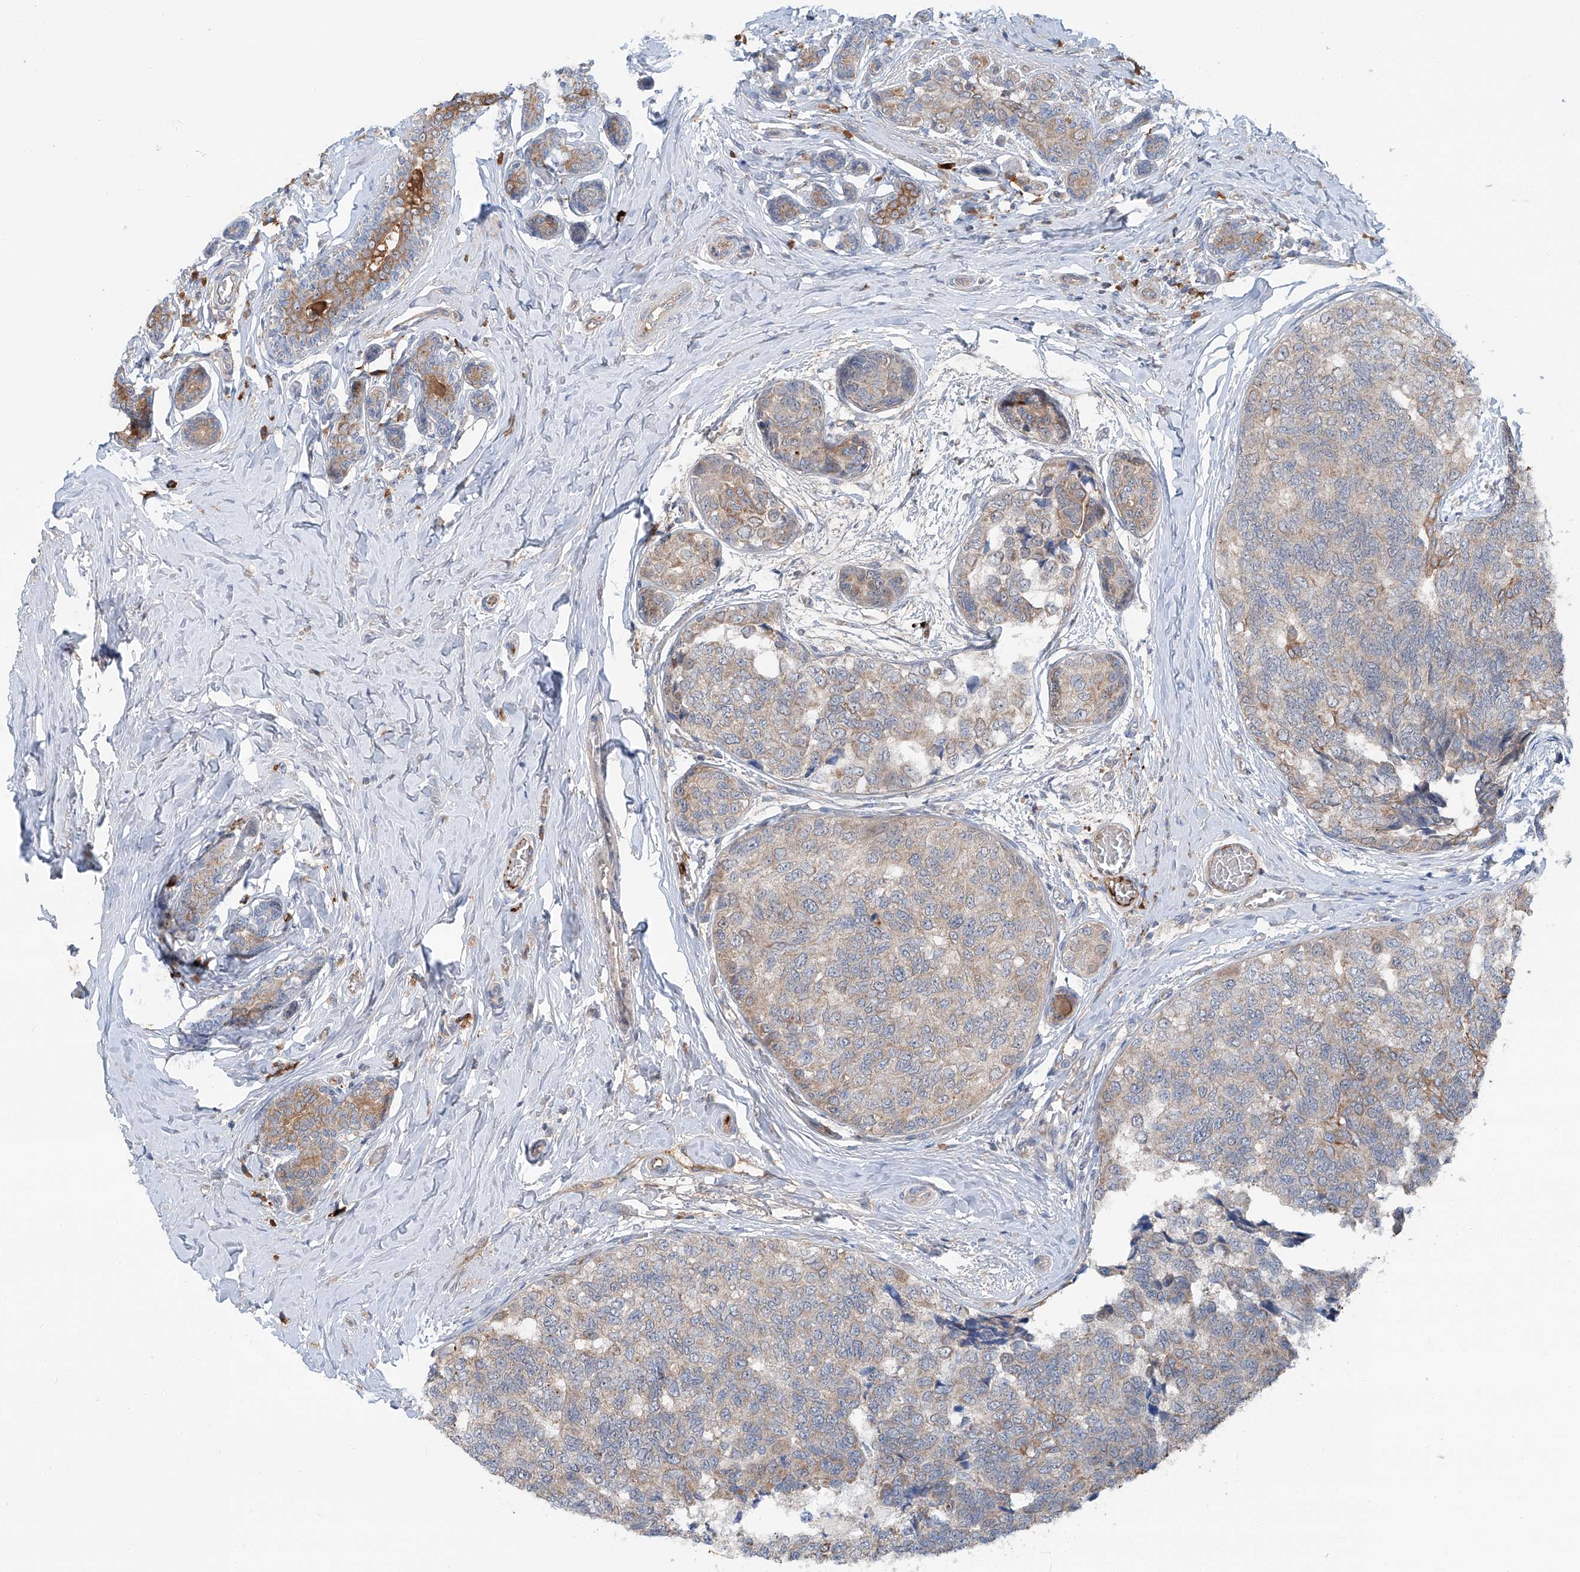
{"staining": {"intensity": "weak", "quantity": ">75%", "location": "cytoplasmic/membranous"}, "tissue": "breast cancer", "cell_type": "Tumor cells", "image_type": "cancer", "snomed": [{"axis": "morphology", "description": "Normal tissue, NOS"}, {"axis": "morphology", "description": "Duct carcinoma"}, {"axis": "topography", "description": "Breast"}], "caption": "Immunohistochemistry (IHC) micrograph of human breast cancer stained for a protein (brown), which exhibits low levels of weak cytoplasmic/membranous positivity in about >75% of tumor cells.", "gene": "SIX4", "patient": {"sex": "female", "age": 43}}